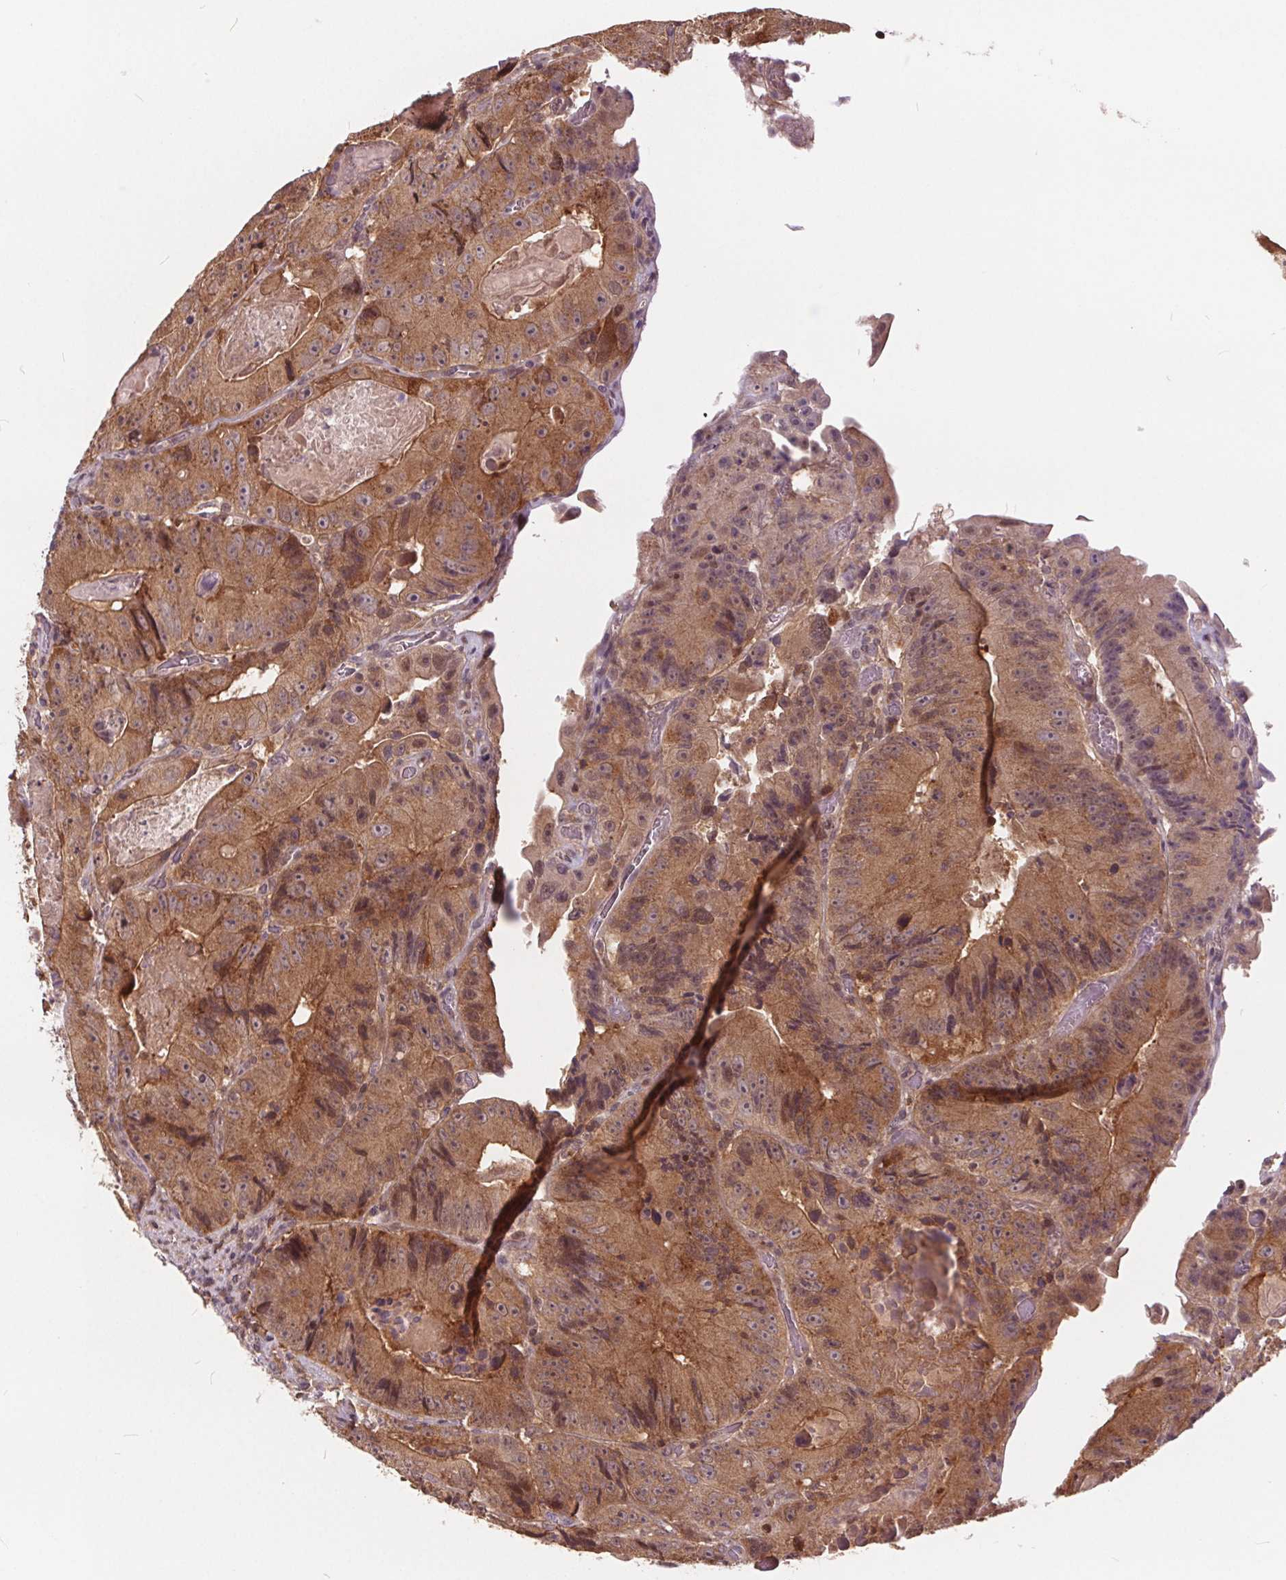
{"staining": {"intensity": "moderate", "quantity": ">75%", "location": "cytoplasmic/membranous"}, "tissue": "colorectal cancer", "cell_type": "Tumor cells", "image_type": "cancer", "snomed": [{"axis": "morphology", "description": "Adenocarcinoma, NOS"}, {"axis": "topography", "description": "Colon"}], "caption": "Moderate cytoplasmic/membranous protein staining is present in approximately >75% of tumor cells in colorectal cancer. (IHC, brightfield microscopy, high magnification).", "gene": "HIF1AN", "patient": {"sex": "female", "age": 86}}